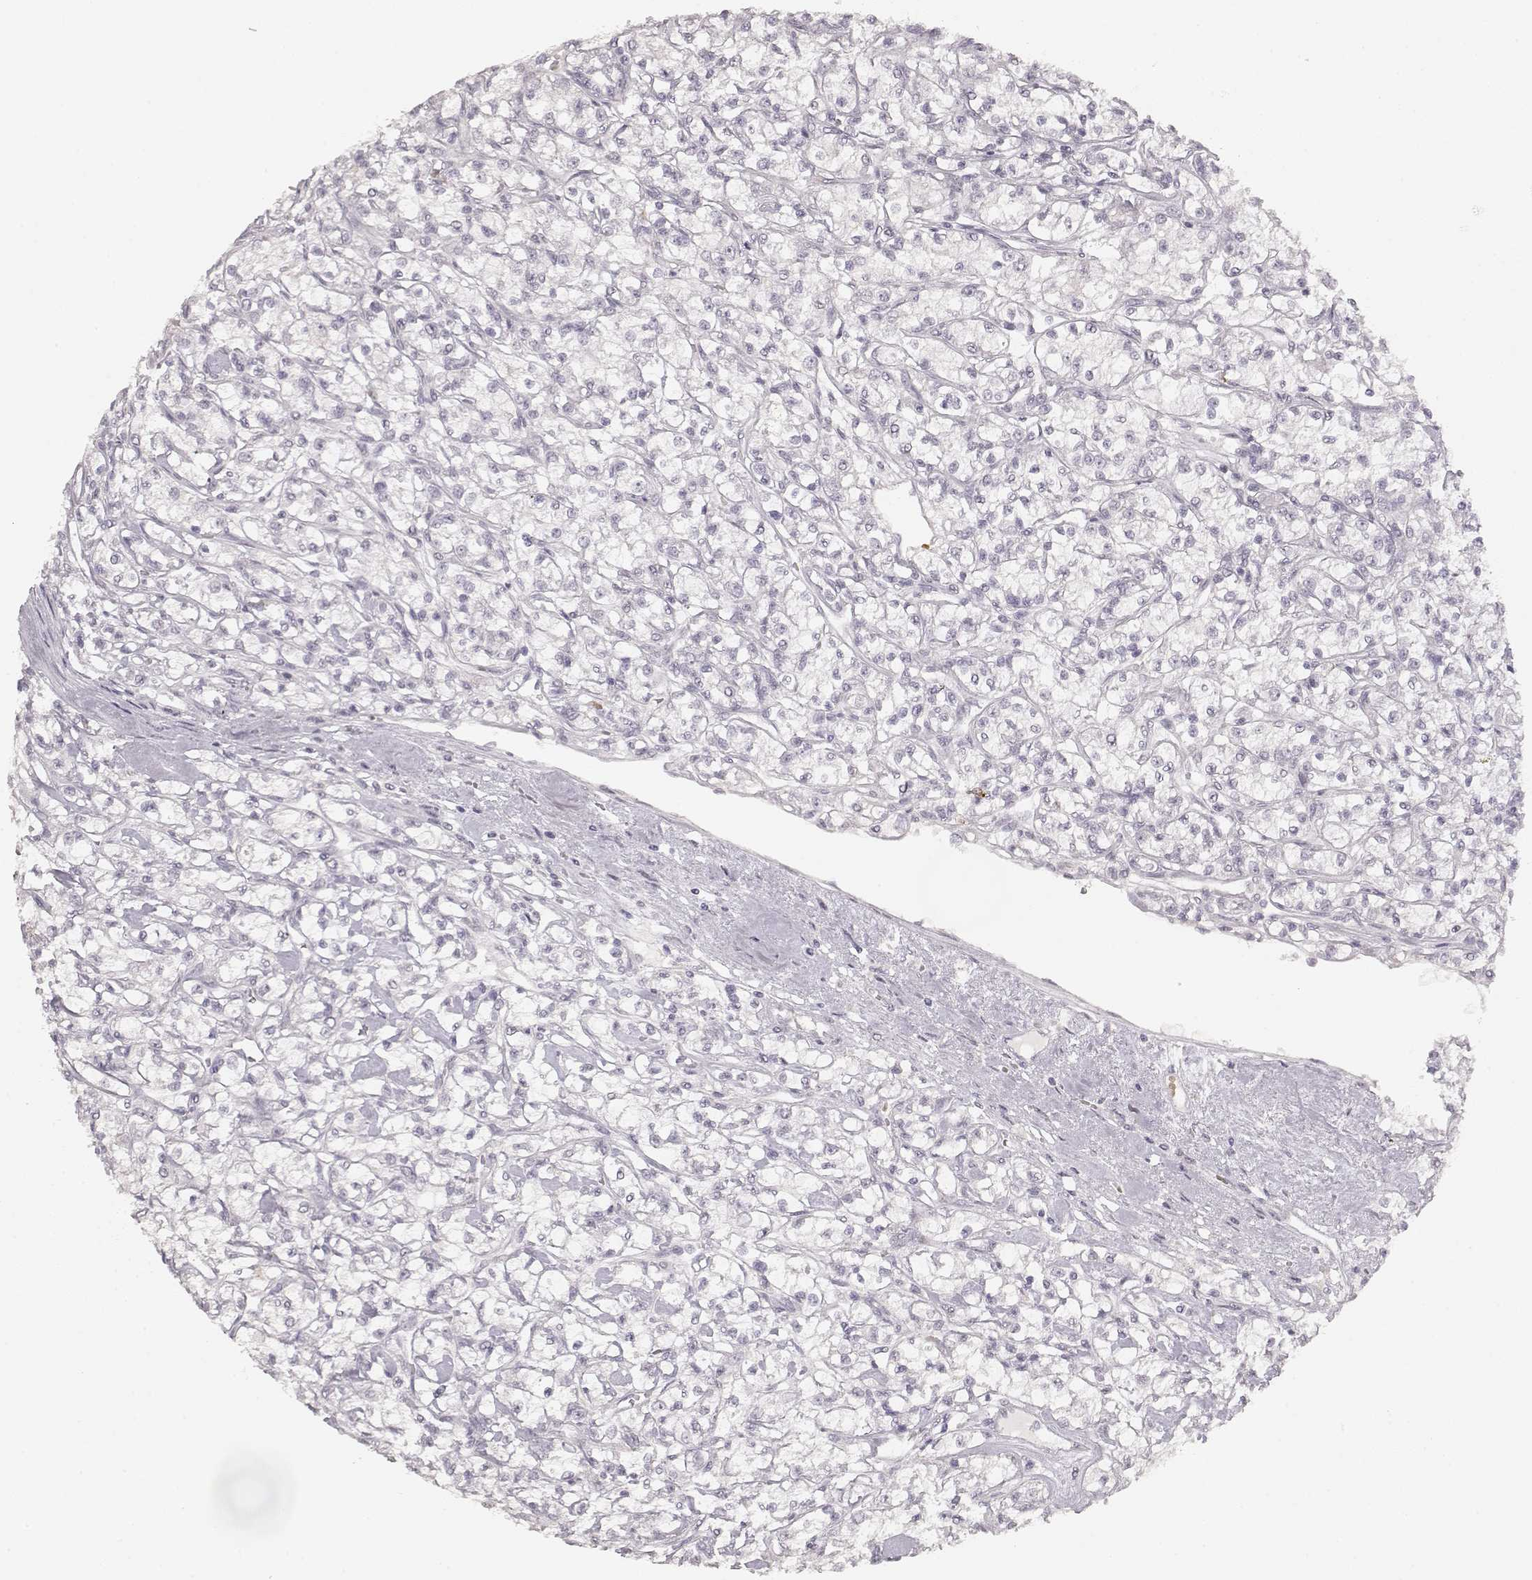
{"staining": {"intensity": "negative", "quantity": "none", "location": "none"}, "tissue": "renal cancer", "cell_type": "Tumor cells", "image_type": "cancer", "snomed": [{"axis": "morphology", "description": "Adenocarcinoma, NOS"}, {"axis": "topography", "description": "Kidney"}], "caption": "An image of renal cancer stained for a protein shows no brown staining in tumor cells.", "gene": "LAMC2", "patient": {"sex": "female", "age": 59}}